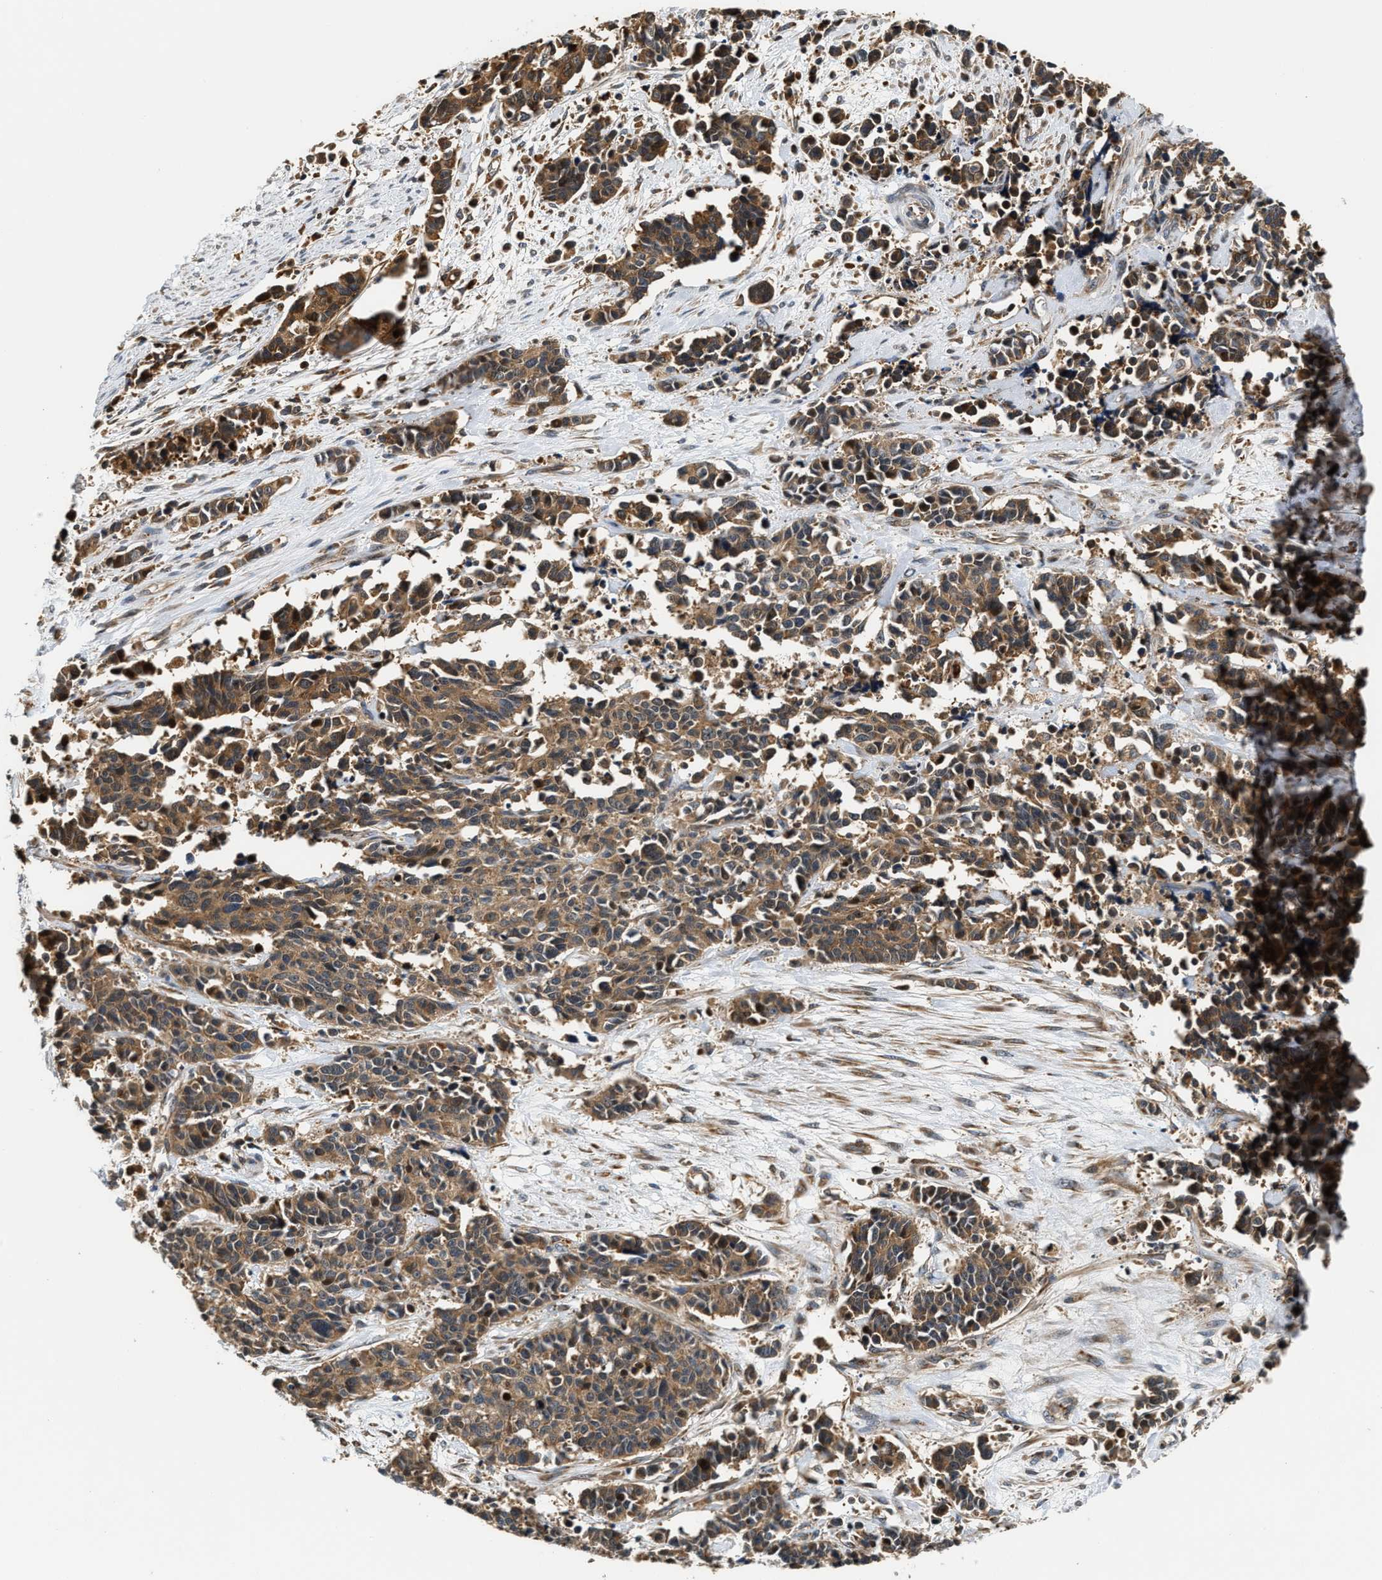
{"staining": {"intensity": "moderate", "quantity": ">75%", "location": "cytoplasmic/membranous"}, "tissue": "cervical cancer", "cell_type": "Tumor cells", "image_type": "cancer", "snomed": [{"axis": "morphology", "description": "Squamous cell carcinoma, NOS"}, {"axis": "topography", "description": "Cervix"}], "caption": "Cervical cancer stained with immunohistochemistry (IHC) demonstrates moderate cytoplasmic/membranous staining in about >75% of tumor cells. The staining was performed using DAB (3,3'-diaminobenzidine) to visualize the protein expression in brown, while the nuclei were stained in blue with hematoxylin (Magnification: 20x).", "gene": "SNX5", "patient": {"sex": "female", "age": 35}}